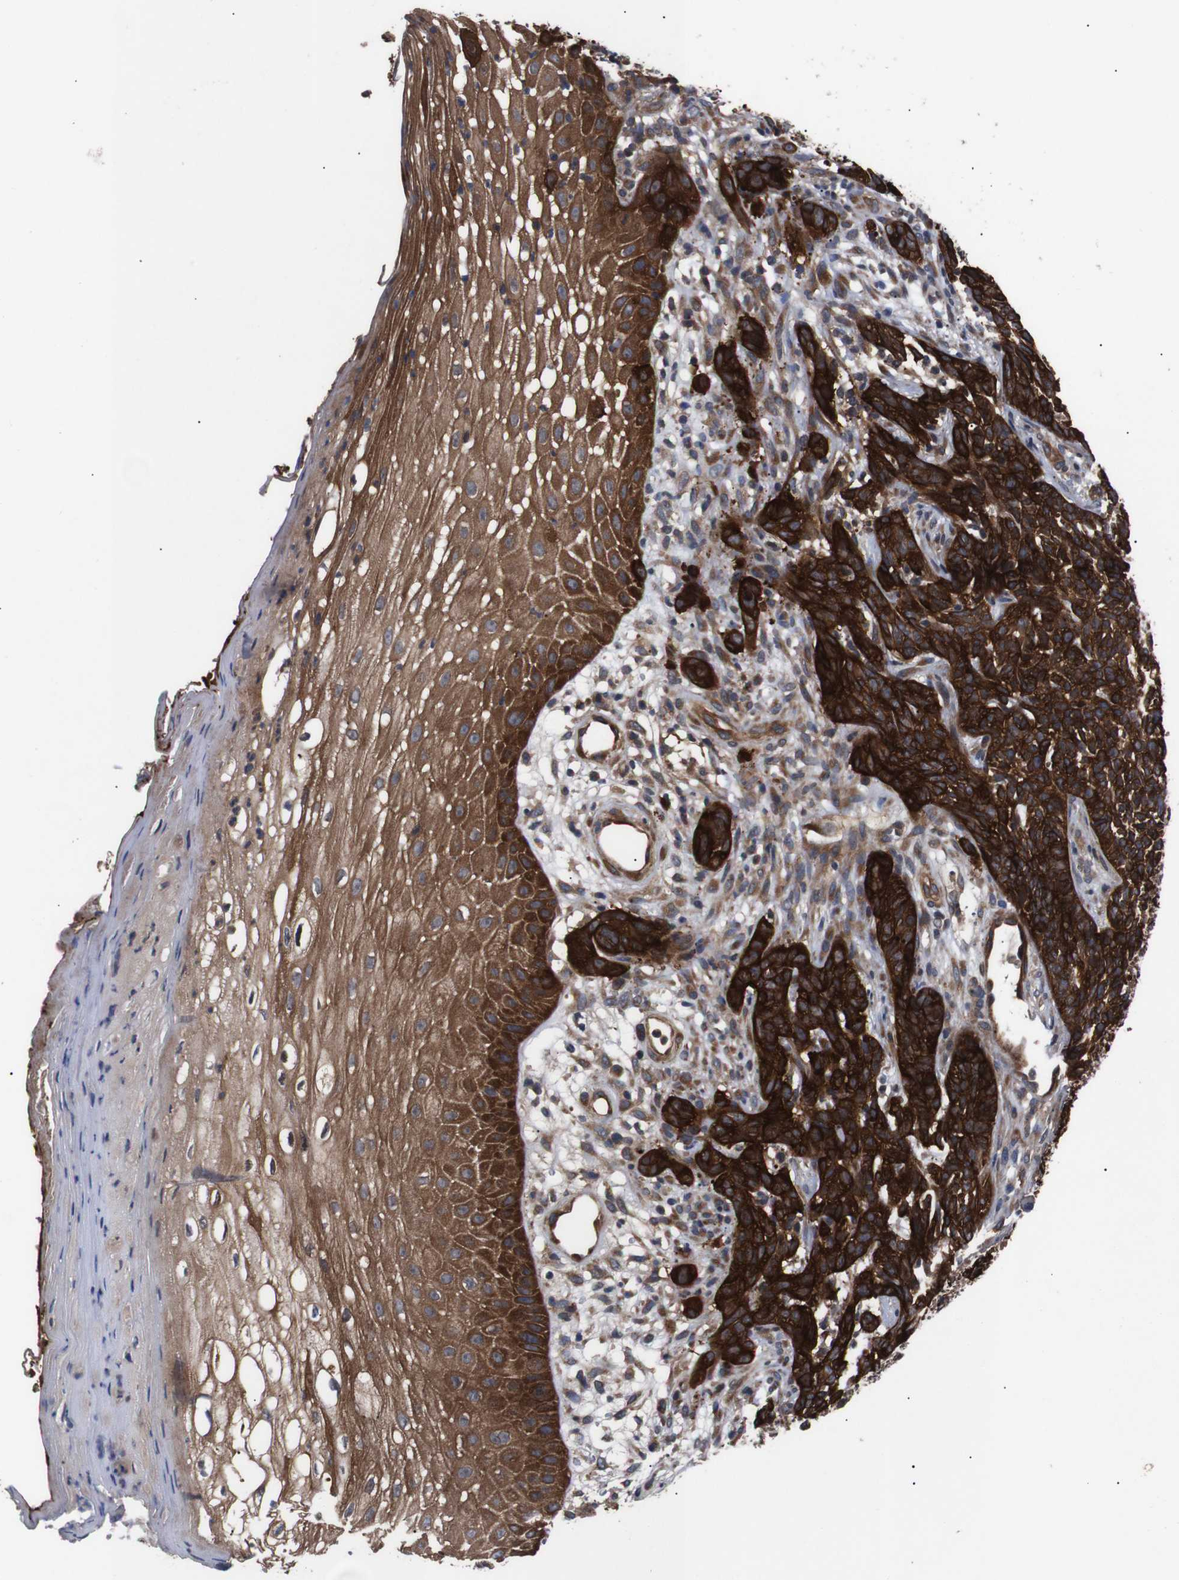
{"staining": {"intensity": "strong", "quantity": ">75%", "location": "cytoplasmic/membranous"}, "tissue": "skin cancer", "cell_type": "Tumor cells", "image_type": "cancer", "snomed": [{"axis": "morphology", "description": "Basal cell carcinoma"}, {"axis": "topography", "description": "Skin"}], "caption": "A photomicrograph showing strong cytoplasmic/membranous staining in about >75% of tumor cells in skin cancer, as visualized by brown immunohistochemical staining.", "gene": "PAWR", "patient": {"sex": "female", "age": 84}}